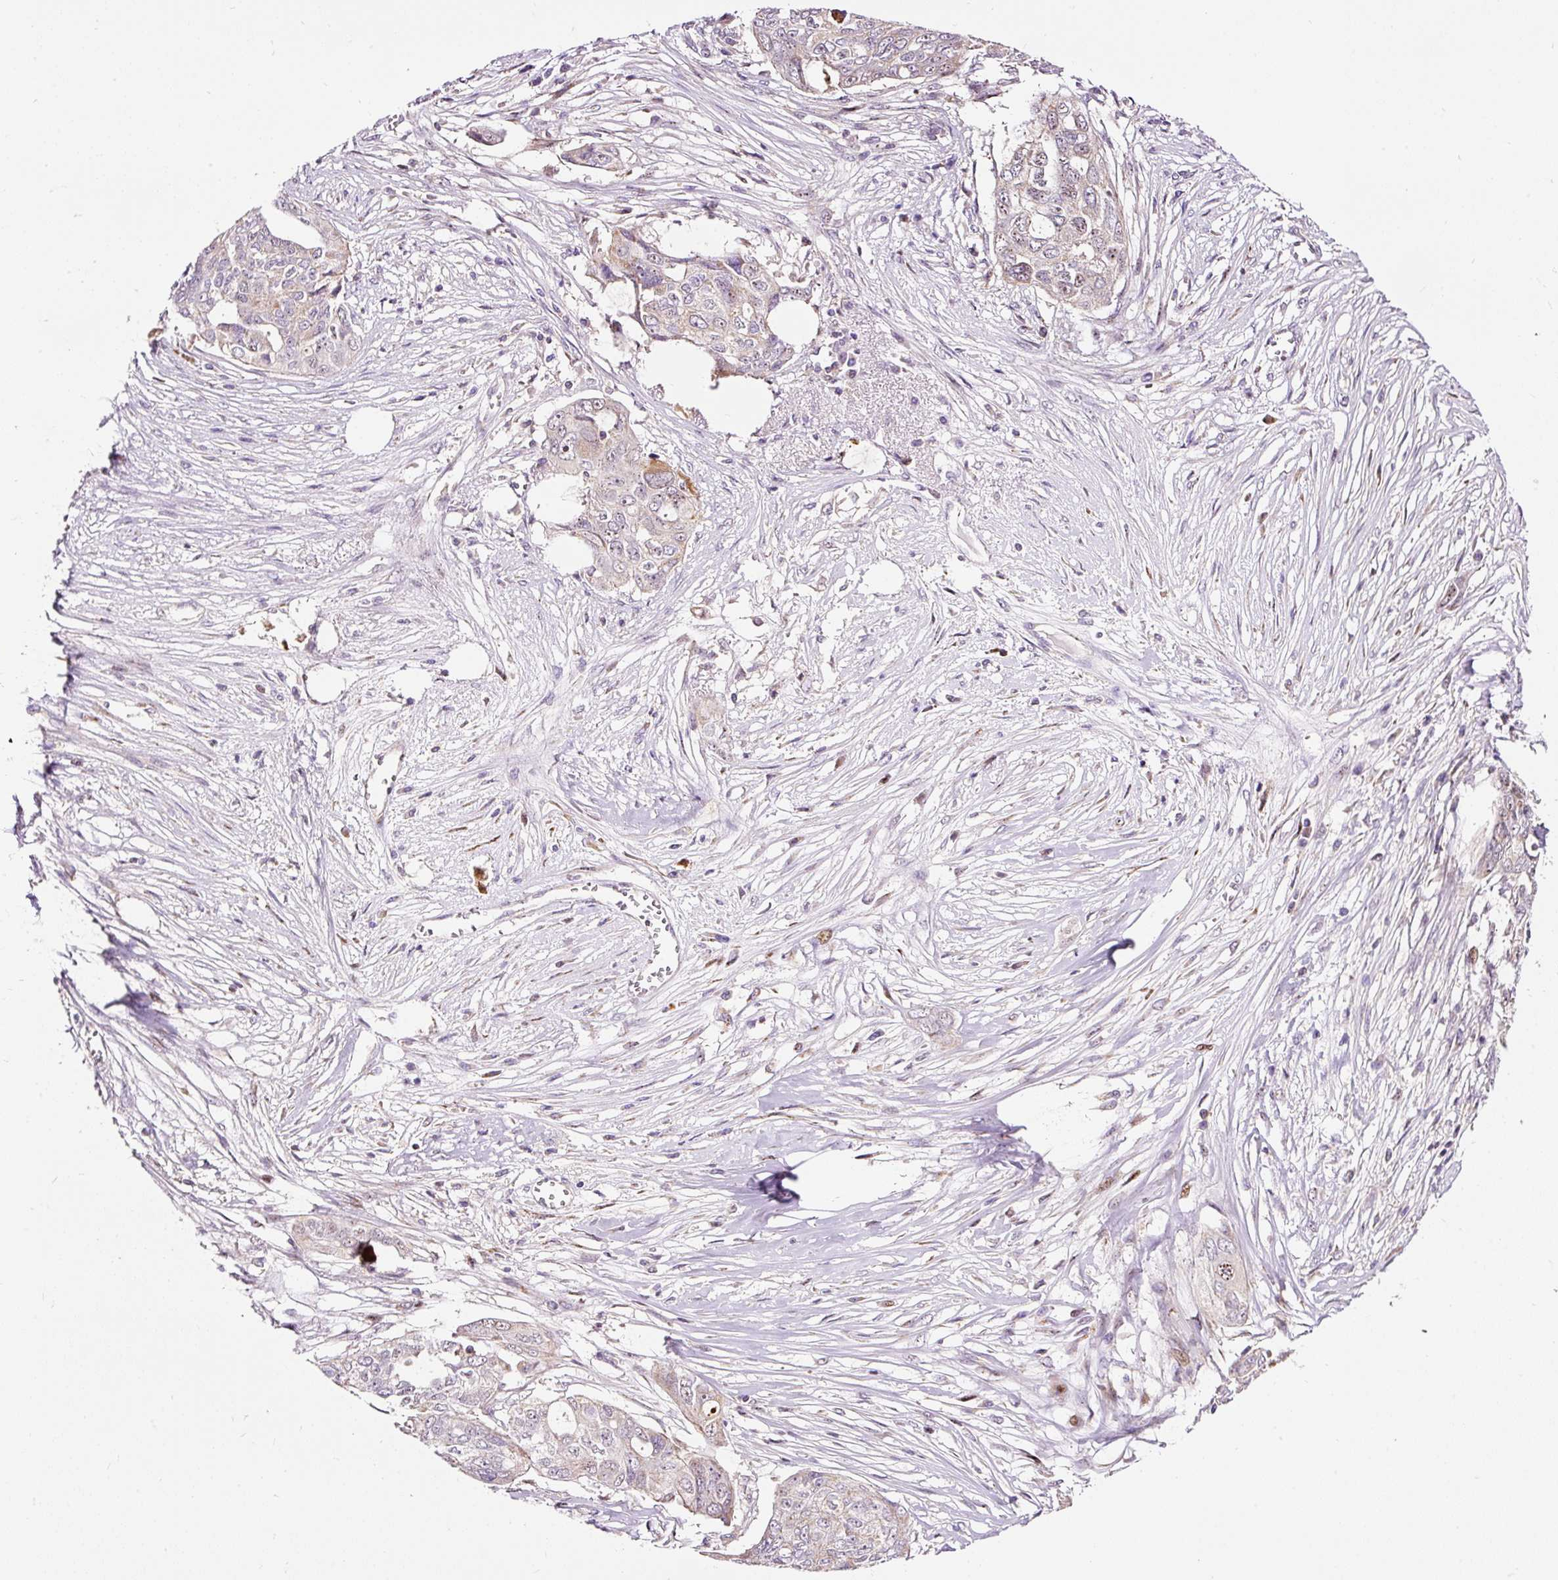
{"staining": {"intensity": "weak", "quantity": "<25%", "location": "cytoplasmic/membranous"}, "tissue": "ovarian cancer", "cell_type": "Tumor cells", "image_type": "cancer", "snomed": [{"axis": "morphology", "description": "Carcinoma, endometroid"}, {"axis": "topography", "description": "Ovary"}], "caption": "Tumor cells show no significant protein expression in ovarian cancer.", "gene": "BOLA3", "patient": {"sex": "female", "age": 70}}